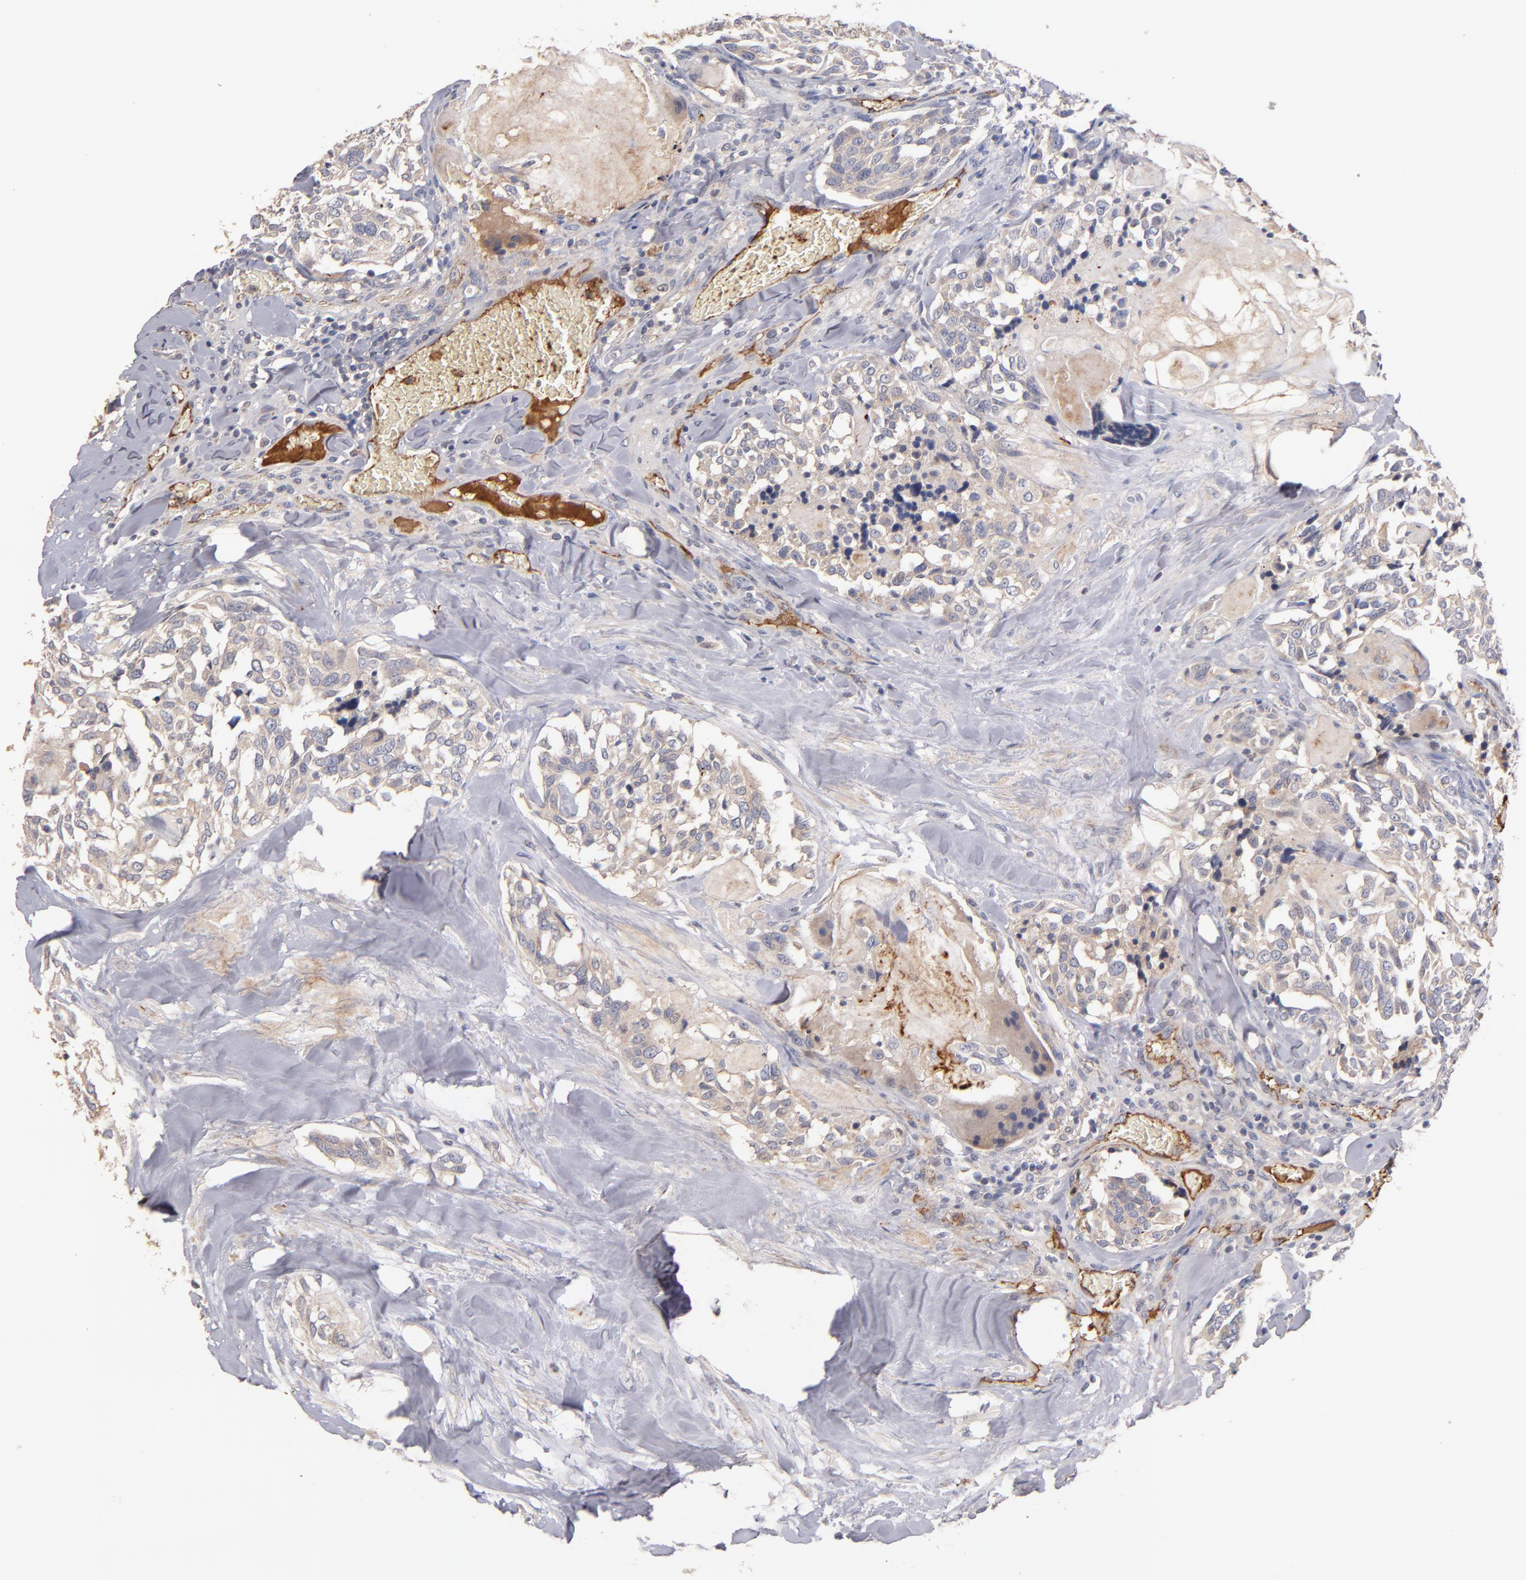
{"staining": {"intensity": "weak", "quantity": ">75%", "location": "cytoplasmic/membranous"}, "tissue": "thyroid cancer", "cell_type": "Tumor cells", "image_type": "cancer", "snomed": [{"axis": "morphology", "description": "Carcinoma, NOS"}, {"axis": "morphology", "description": "Carcinoid, malignant, NOS"}, {"axis": "topography", "description": "Thyroid gland"}], "caption": "Immunohistochemical staining of human thyroid cancer demonstrates low levels of weak cytoplasmic/membranous protein staining in about >75% of tumor cells.", "gene": "DACT1", "patient": {"sex": "male", "age": 33}}